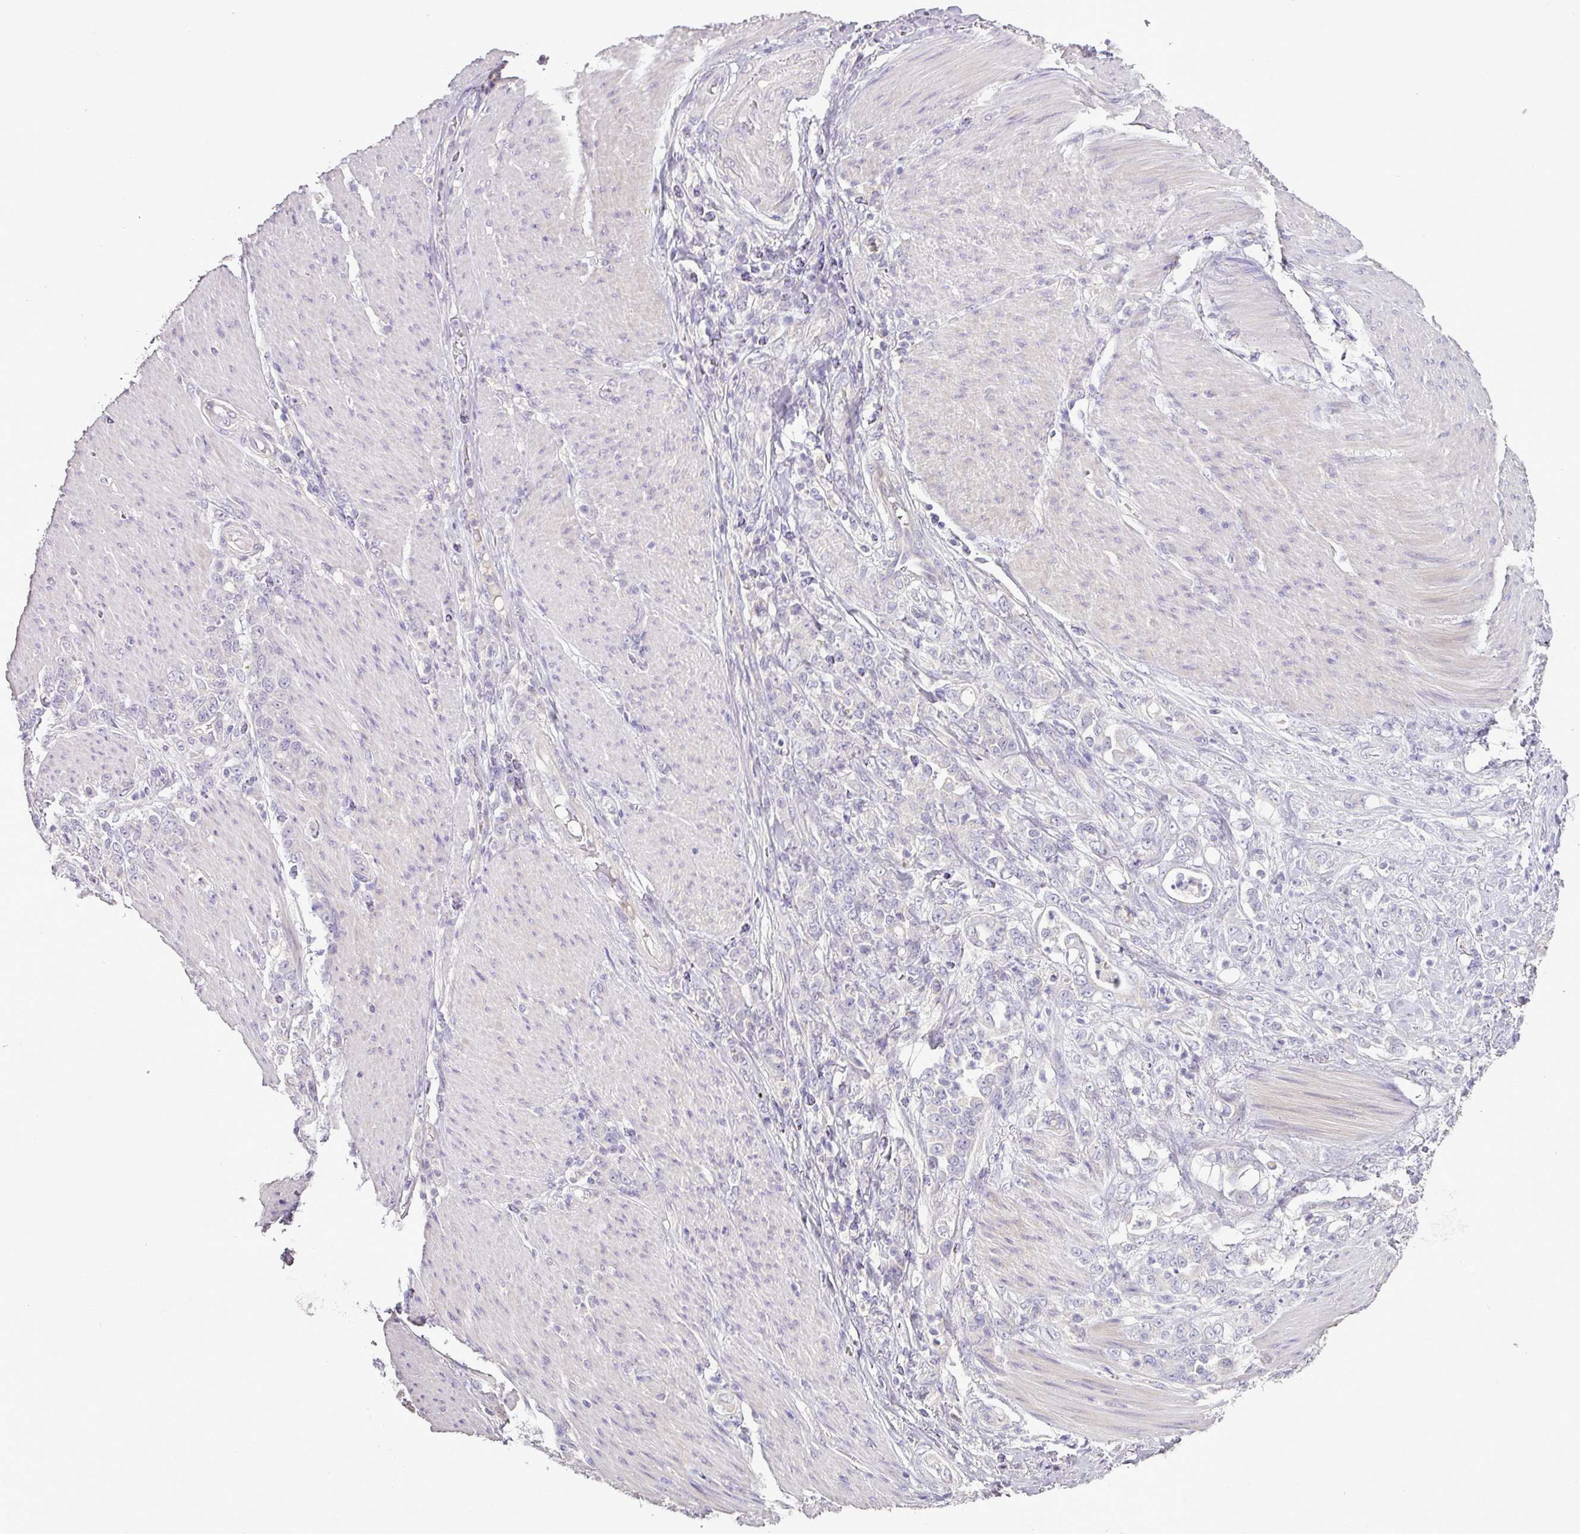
{"staining": {"intensity": "negative", "quantity": "none", "location": "none"}, "tissue": "stomach cancer", "cell_type": "Tumor cells", "image_type": "cancer", "snomed": [{"axis": "morphology", "description": "Adenocarcinoma, NOS"}, {"axis": "topography", "description": "Stomach"}], "caption": "An IHC photomicrograph of adenocarcinoma (stomach) is shown. There is no staining in tumor cells of adenocarcinoma (stomach).", "gene": "BRINP2", "patient": {"sex": "female", "age": 79}}